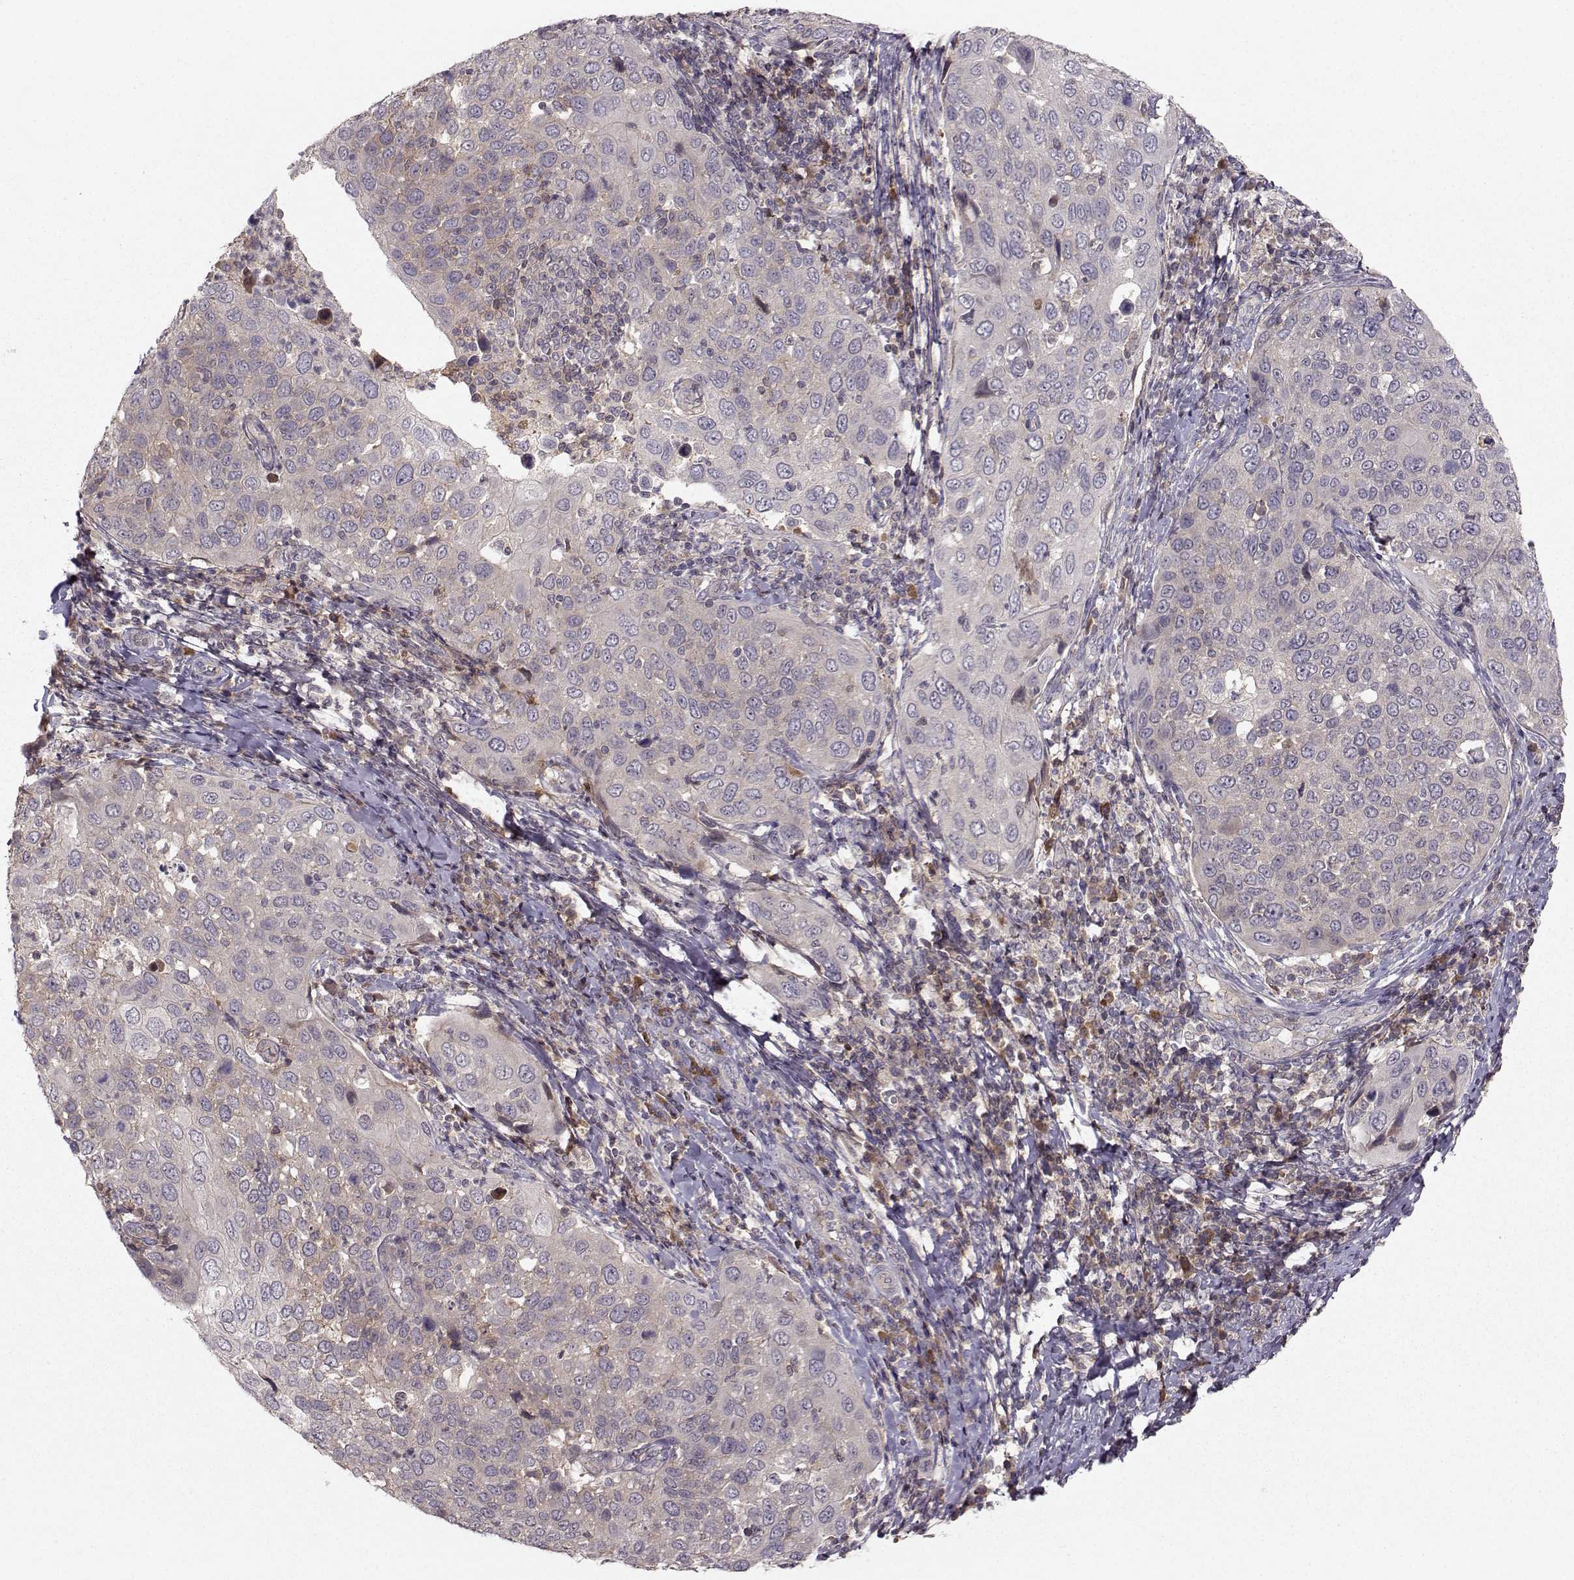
{"staining": {"intensity": "negative", "quantity": "none", "location": "none"}, "tissue": "cervical cancer", "cell_type": "Tumor cells", "image_type": "cancer", "snomed": [{"axis": "morphology", "description": "Squamous cell carcinoma, NOS"}, {"axis": "topography", "description": "Cervix"}], "caption": "IHC image of human cervical cancer (squamous cell carcinoma) stained for a protein (brown), which displays no staining in tumor cells.", "gene": "WNT6", "patient": {"sex": "female", "age": 54}}